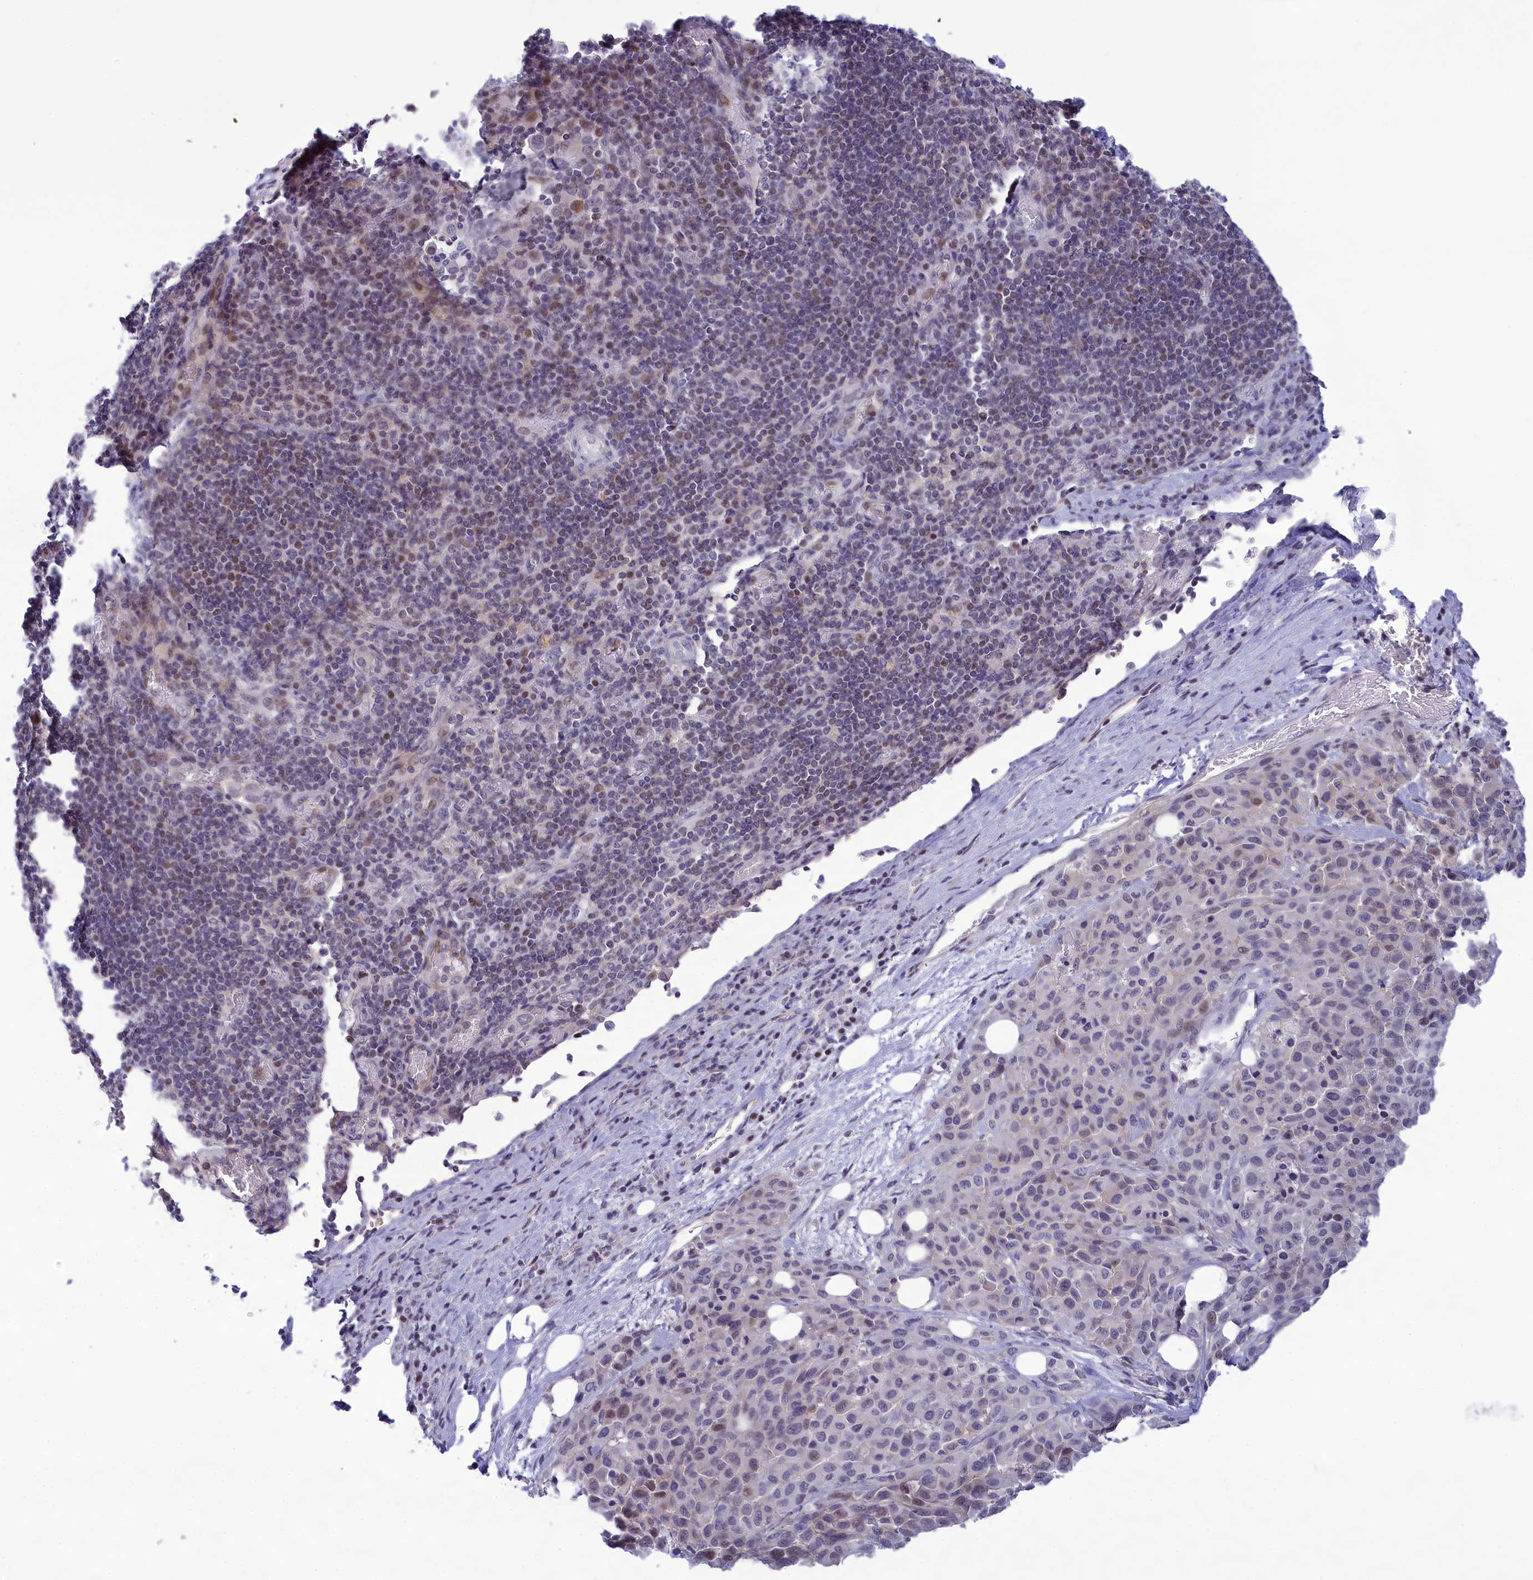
{"staining": {"intensity": "weak", "quantity": "<25%", "location": "nuclear"}, "tissue": "melanoma", "cell_type": "Tumor cells", "image_type": "cancer", "snomed": [{"axis": "morphology", "description": "Malignant melanoma, Metastatic site"}, {"axis": "topography", "description": "Skin"}], "caption": "Melanoma was stained to show a protein in brown. There is no significant staining in tumor cells.", "gene": "CORO2A", "patient": {"sex": "female", "age": 81}}